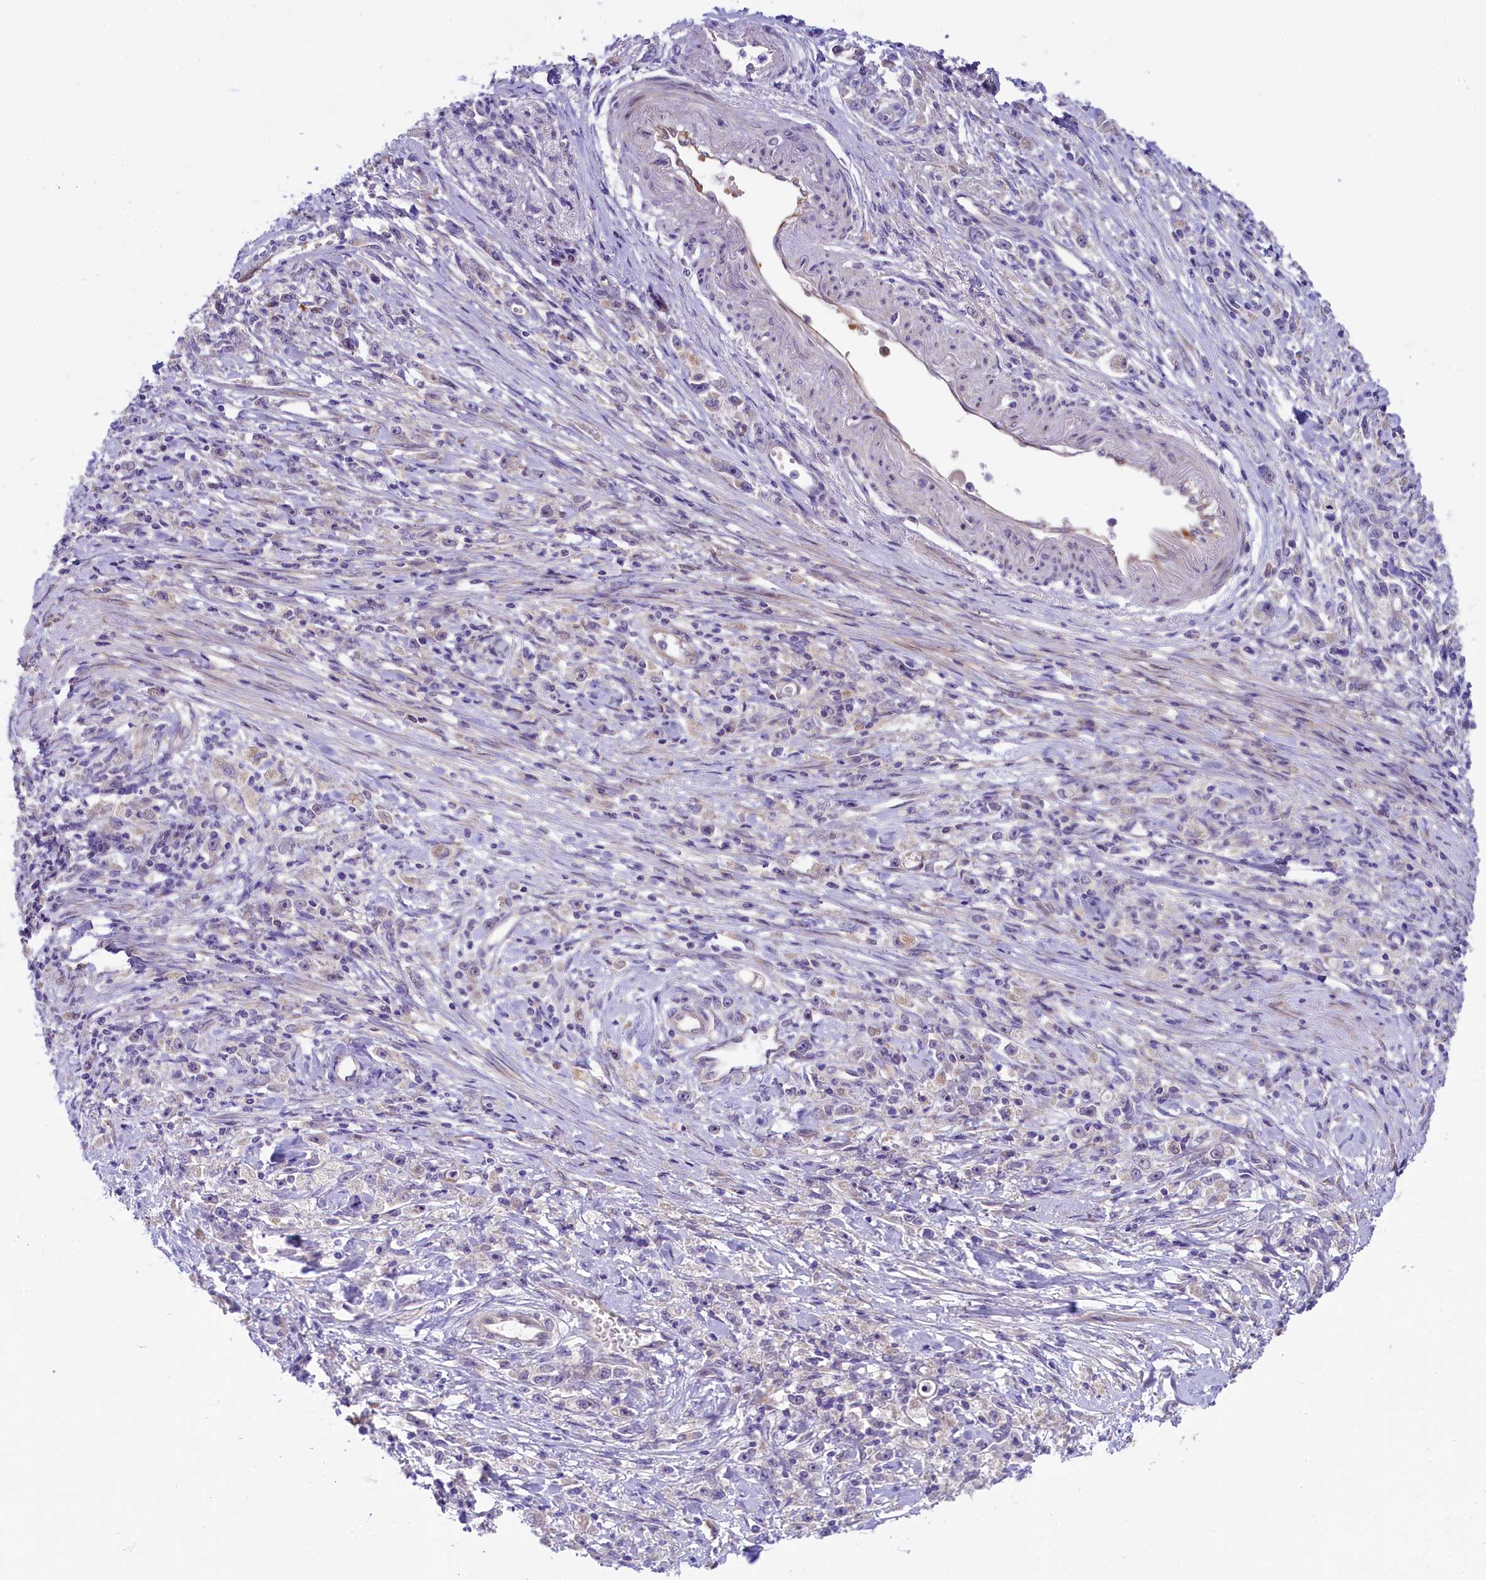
{"staining": {"intensity": "negative", "quantity": "none", "location": "none"}, "tissue": "stomach cancer", "cell_type": "Tumor cells", "image_type": "cancer", "snomed": [{"axis": "morphology", "description": "Adenocarcinoma, NOS"}, {"axis": "topography", "description": "Stomach"}], "caption": "DAB immunohistochemical staining of stomach cancer reveals no significant expression in tumor cells.", "gene": "UBXN6", "patient": {"sex": "female", "age": 59}}